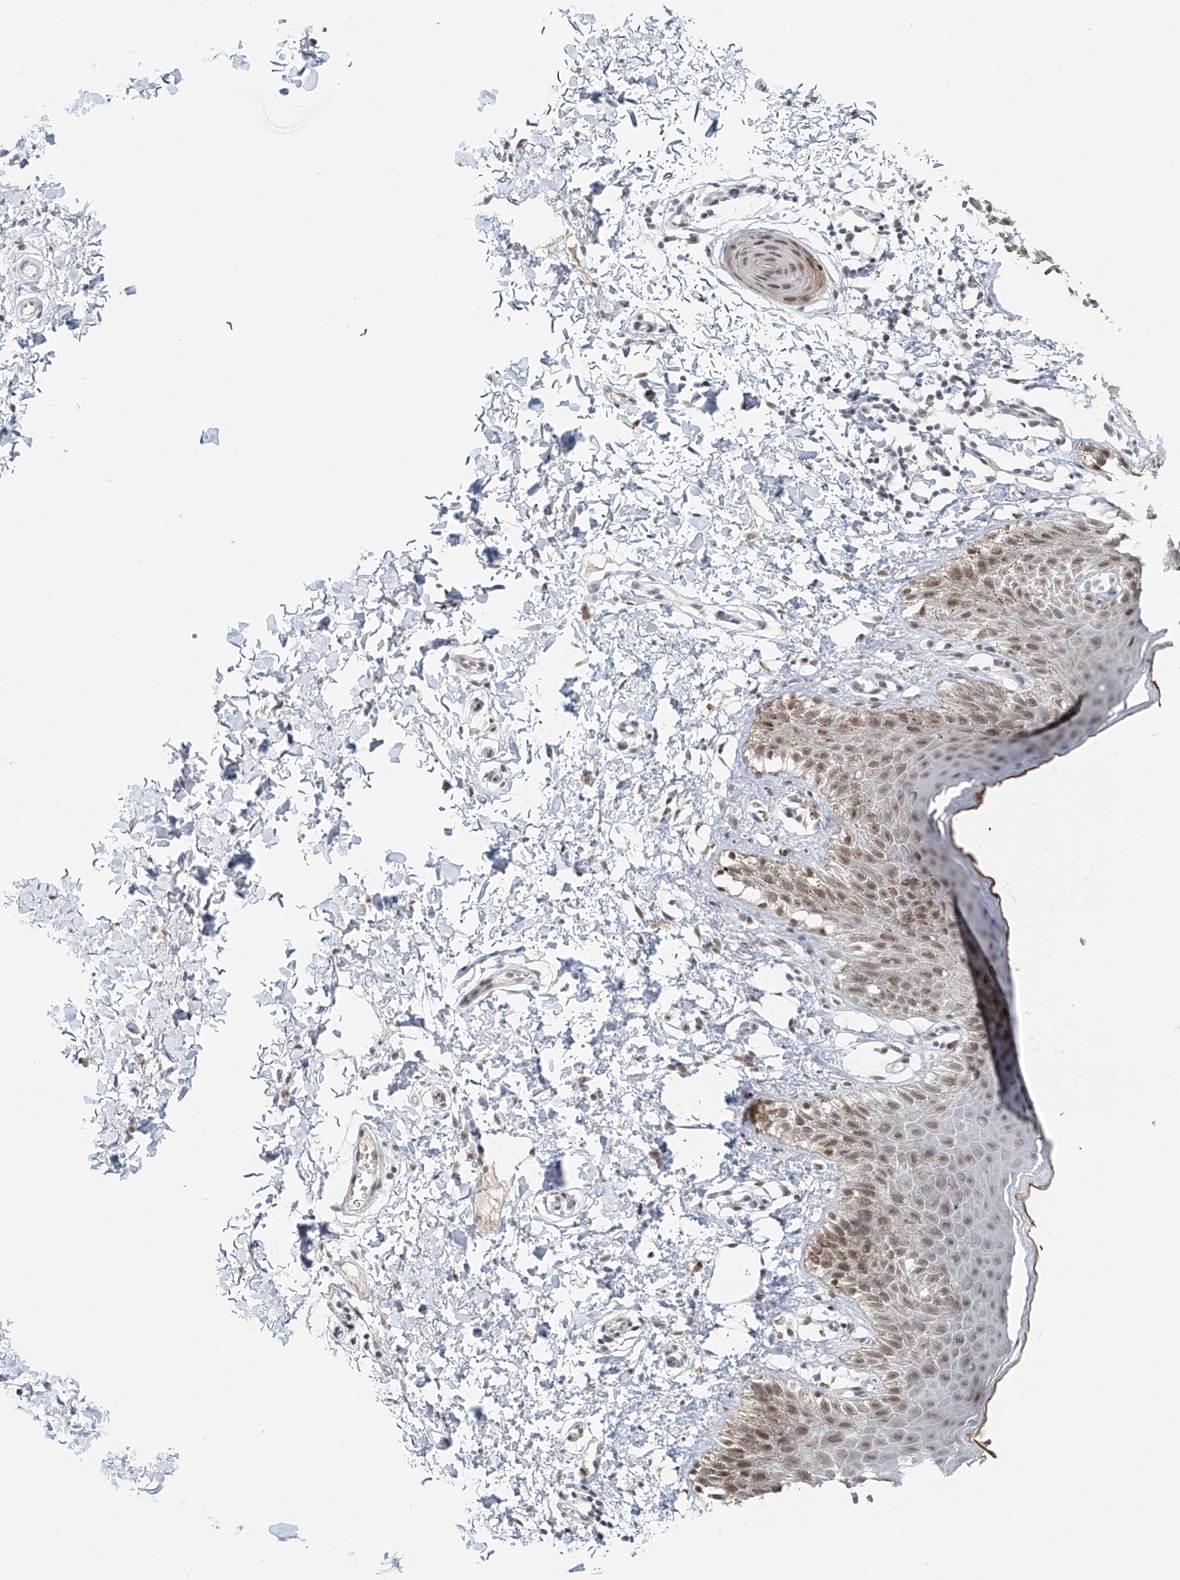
{"staining": {"intensity": "moderate", "quantity": ">75%", "location": "nuclear"}, "tissue": "skin", "cell_type": "Epidermal cells", "image_type": "normal", "snomed": [{"axis": "morphology", "description": "Normal tissue, NOS"}, {"axis": "topography", "description": "Anal"}], "caption": "About >75% of epidermal cells in benign human skin reveal moderate nuclear protein expression as visualized by brown immunohistochemical staining.", "gene": "SASH1", "patient": {"sex": "male", "age": 44}}